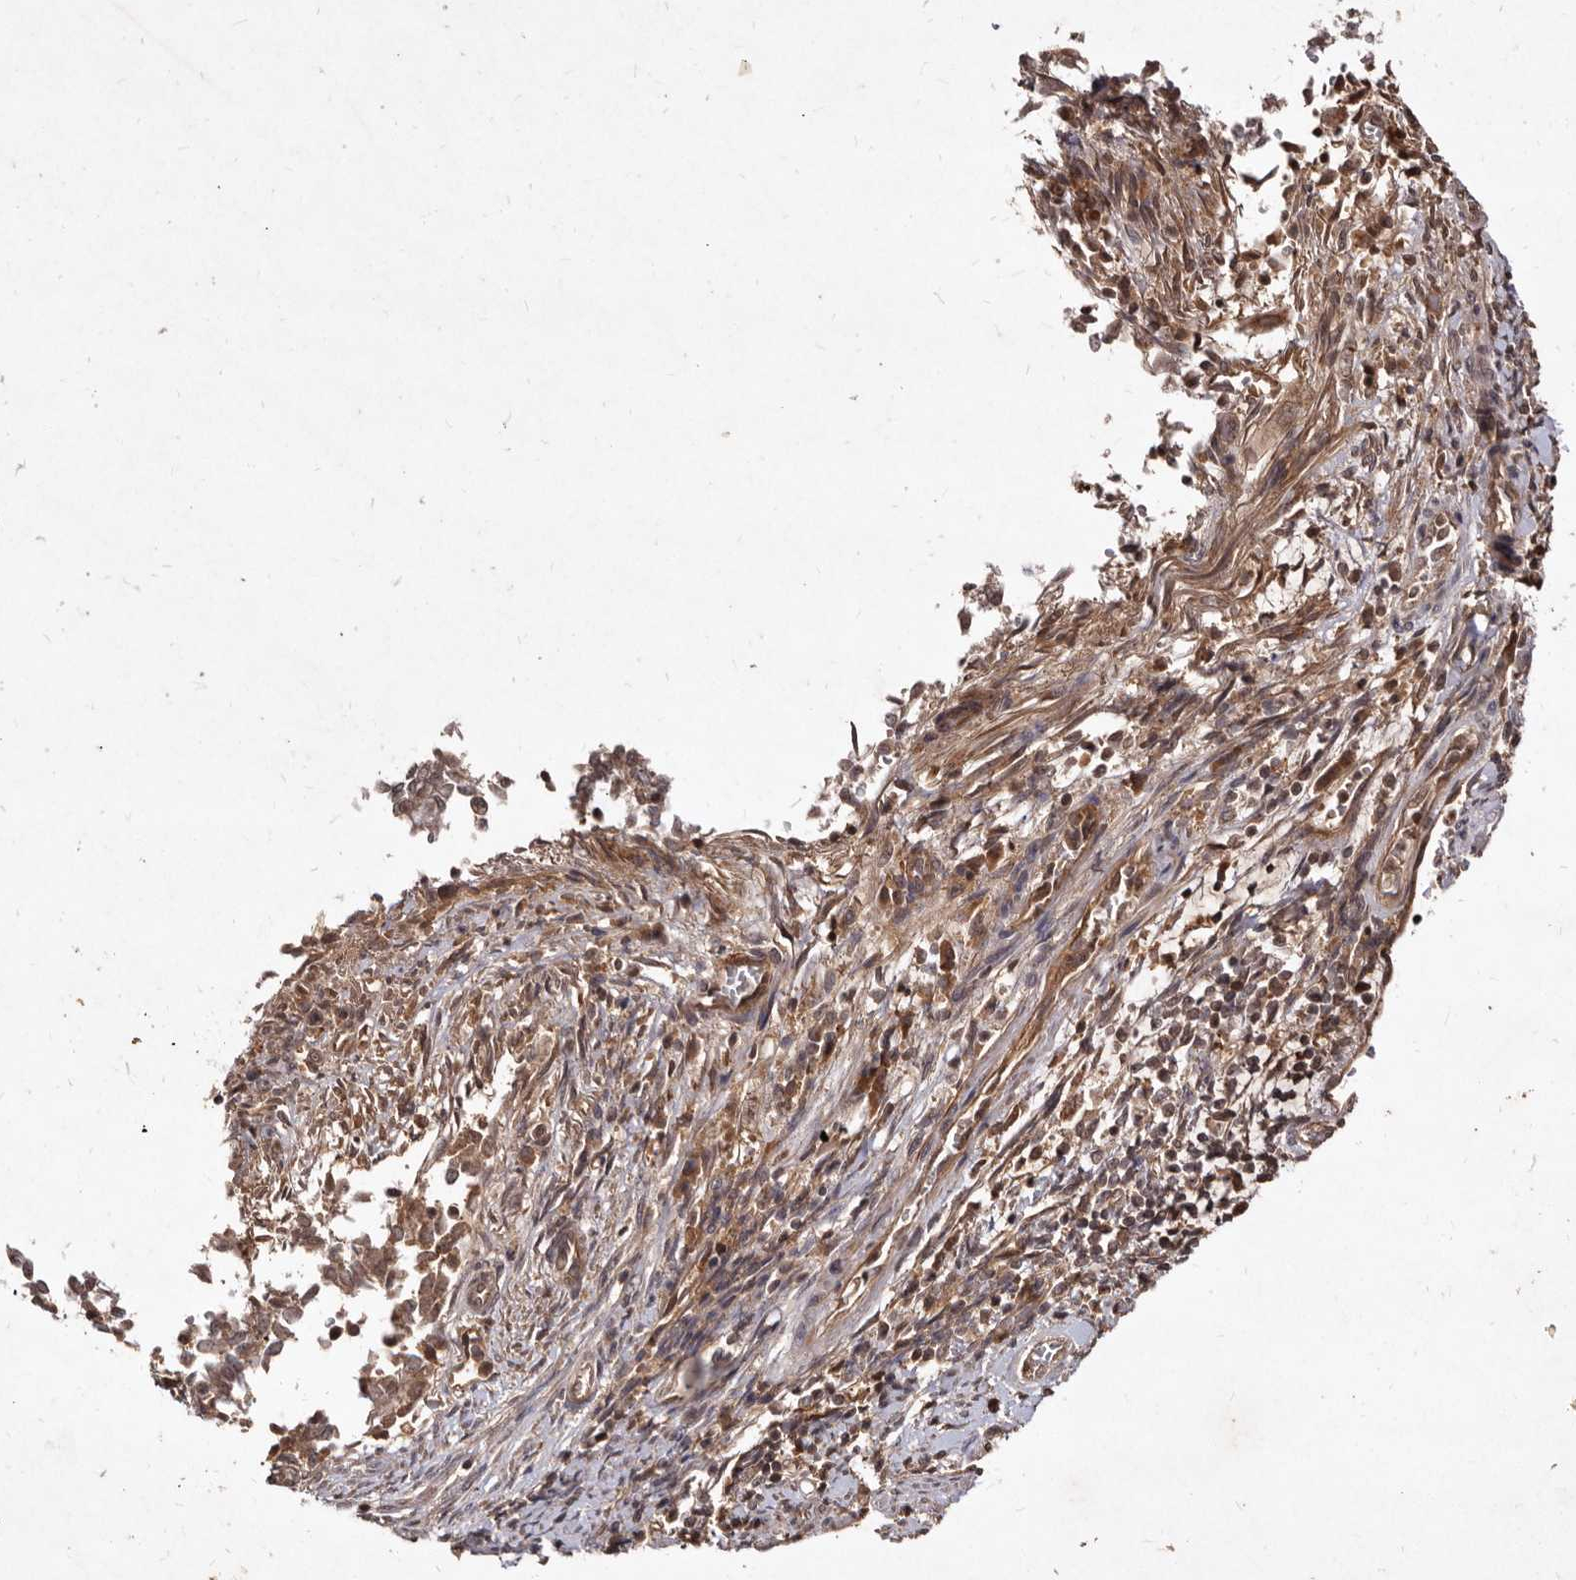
{"staining": {"intensity": "weak", "quantity": "25%-75%", "location": "cytoplasmic/membranous"}, "tissue": "endometrial cancer", "cell_type": "Tumor cells", "image_type": "cancer", "snomed": [{"axis": "morphology", "description": "Adenocarcinoma, NOS"}, {"axis": "topography", "description": "Endometrium"}], "caption": "Immunohistochemistry photomicrograph of neoplastic tissue: human endometrial adenocarcinoma stained using IHC reveals low levels of weak protein expression localized specifically in the cytoplasmic/membranous of tumor cells, appearing as a cytoplasmic/membranous brown color.", "gene": "LCORL", "patient": {"sex": "female", "age": 80}}